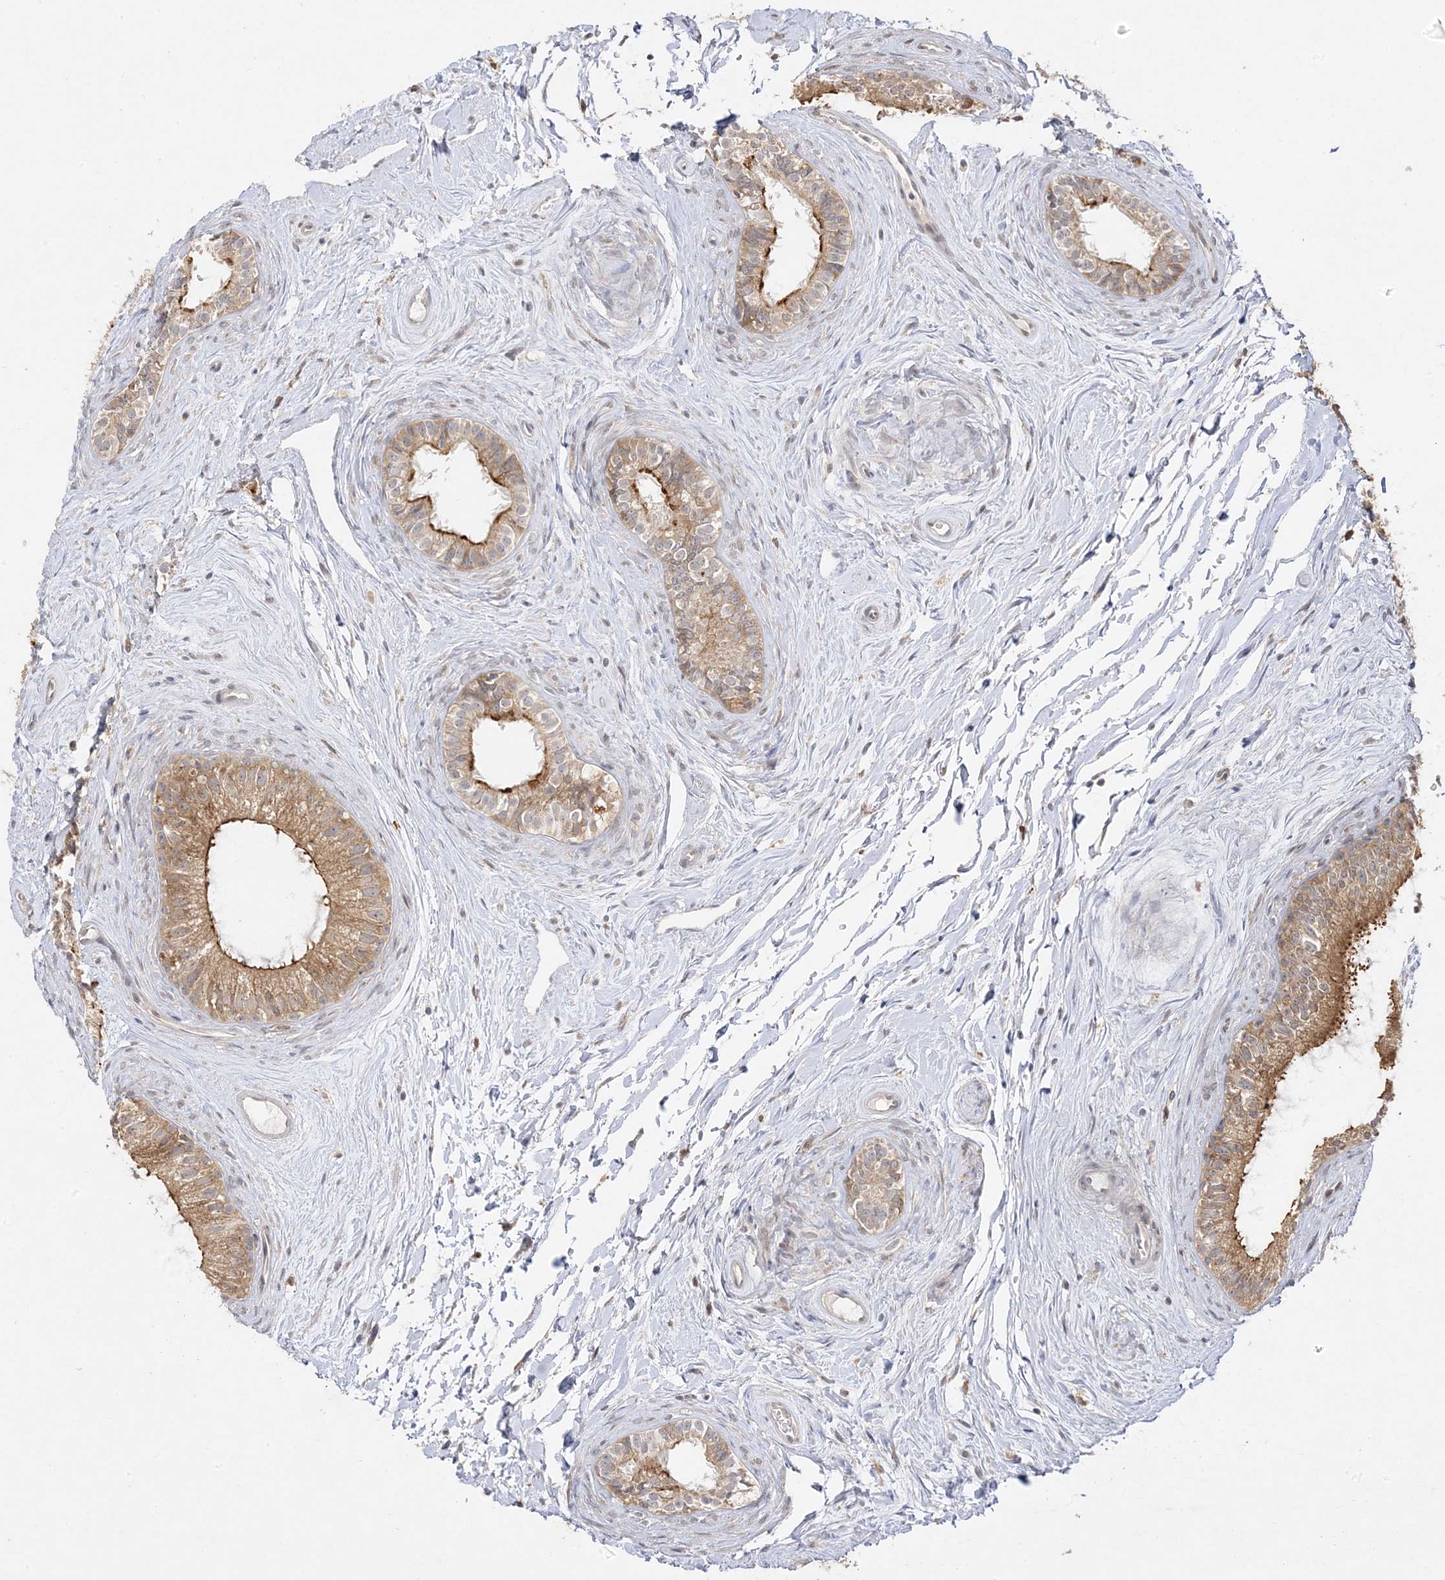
{"staining": {"intensity": "strong", "quantity": ">75%", "location": "cytoplasmic/membranous"}, "tissue": "epididymis", "cell_type": "Glandular cells", "image_type": "normal", "snomed": [{"axis": "morphology", "description": "Normal tissue, NOS"}, {"axis": "topography", "description": "Epididymis"}], "caption": "Immunohistochemistry (IHC) micrograph of normal human epididymis stained for a protein (brown), which displays high levels of strong cytoplasmic/membranous staining in approximately >75% of glandular cells.", "gene": "C2CD2", "patient": {"sex": "male", "age": 71}}